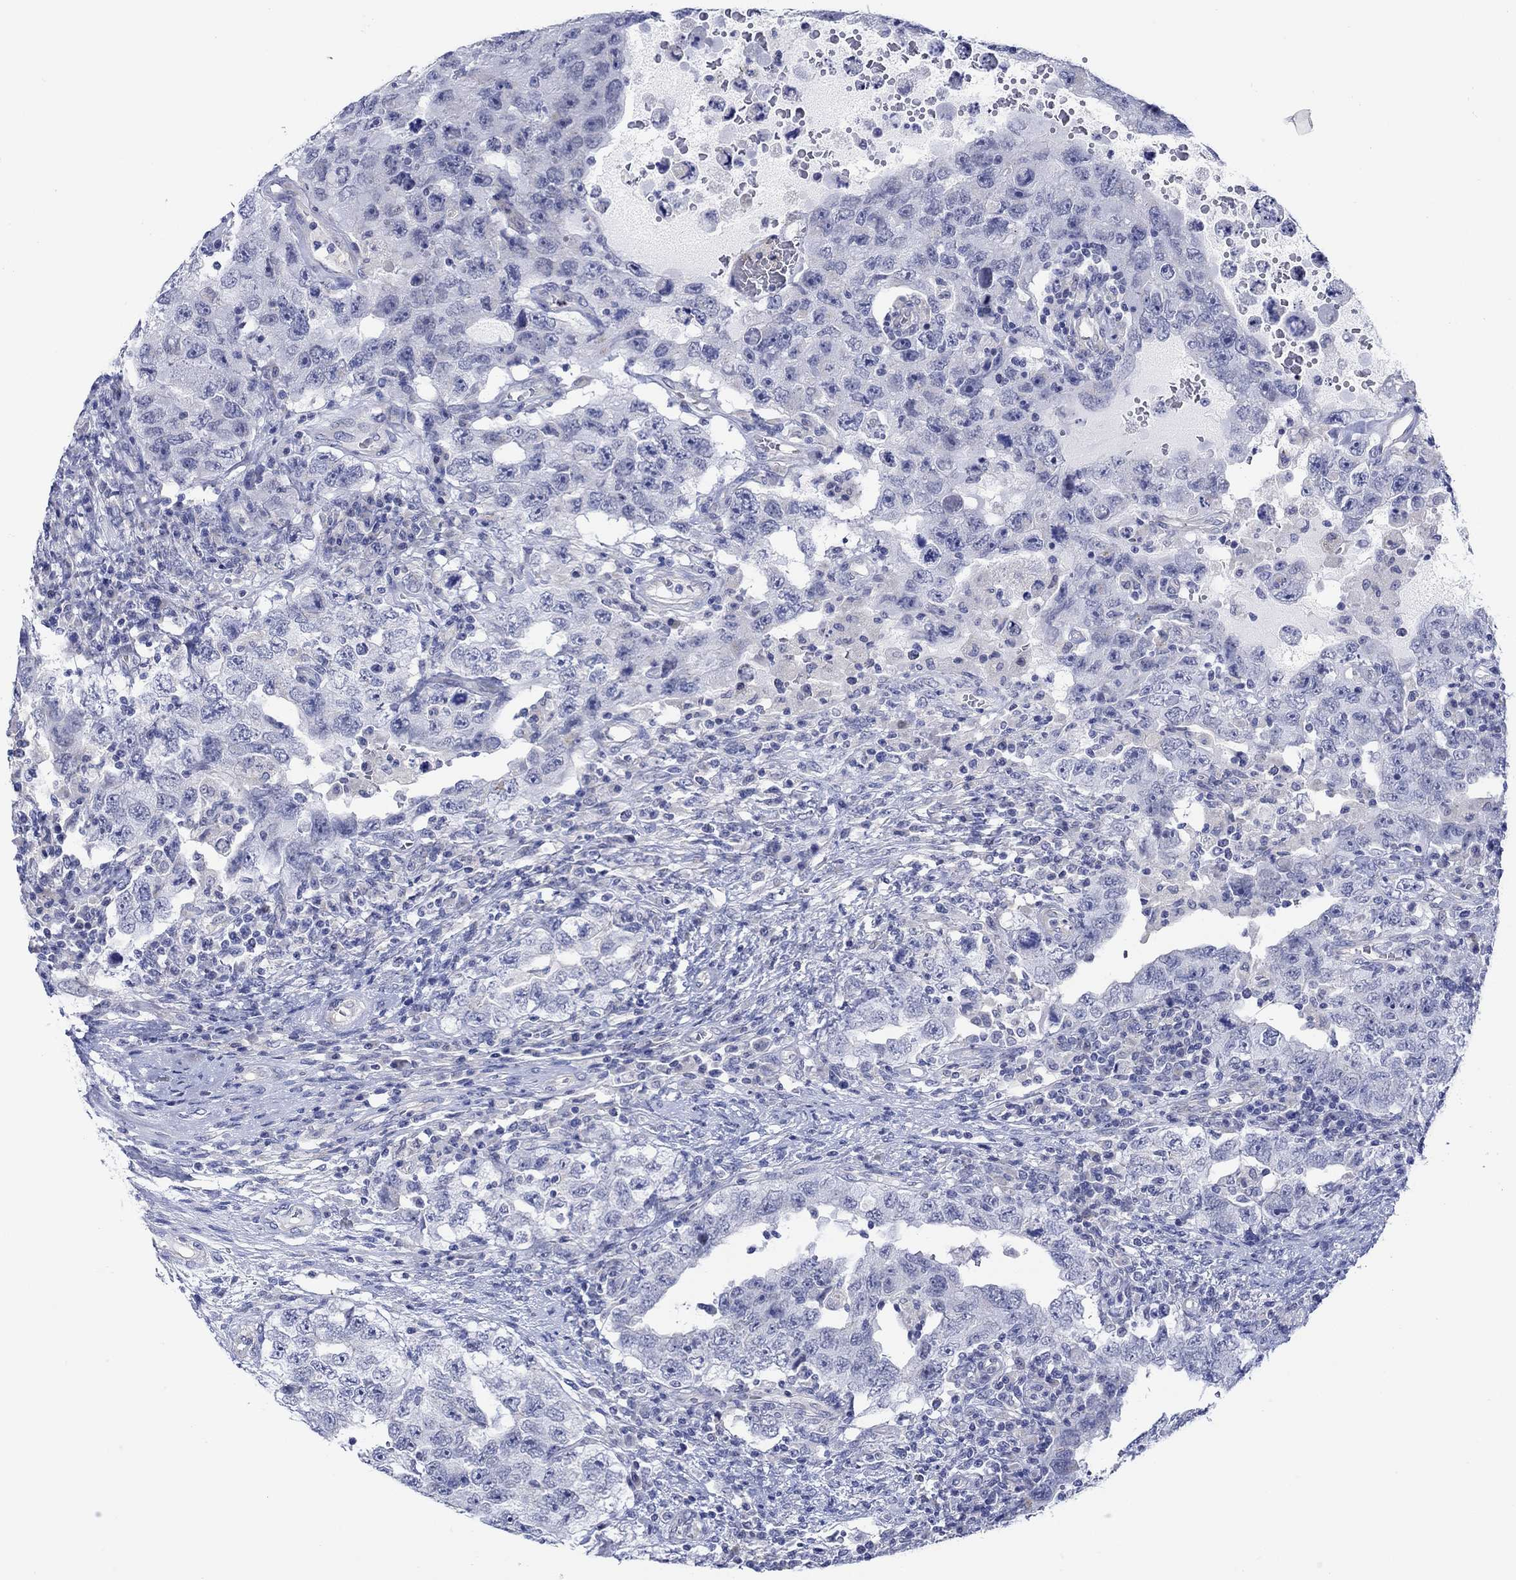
{"staining": {"intensity": "negative", "quantity": "none", "location": "none"}, "tissue": "testis cancer", "cell_type": "Tumor cells", "image_type": "cancer", "snomed": [{"axis": "morphology", "description": "Carcinoma, Embryonal, NOS"}, {"axis": "topography", "description": "Testis"}], "caption": "IHC histopathology image of human testis embryonal carcinoma stained for a protein (brown), which exhibits no staining in tumor cells.", "gene": "KRT222", "patient": {"sex": "male", "age": 26}}